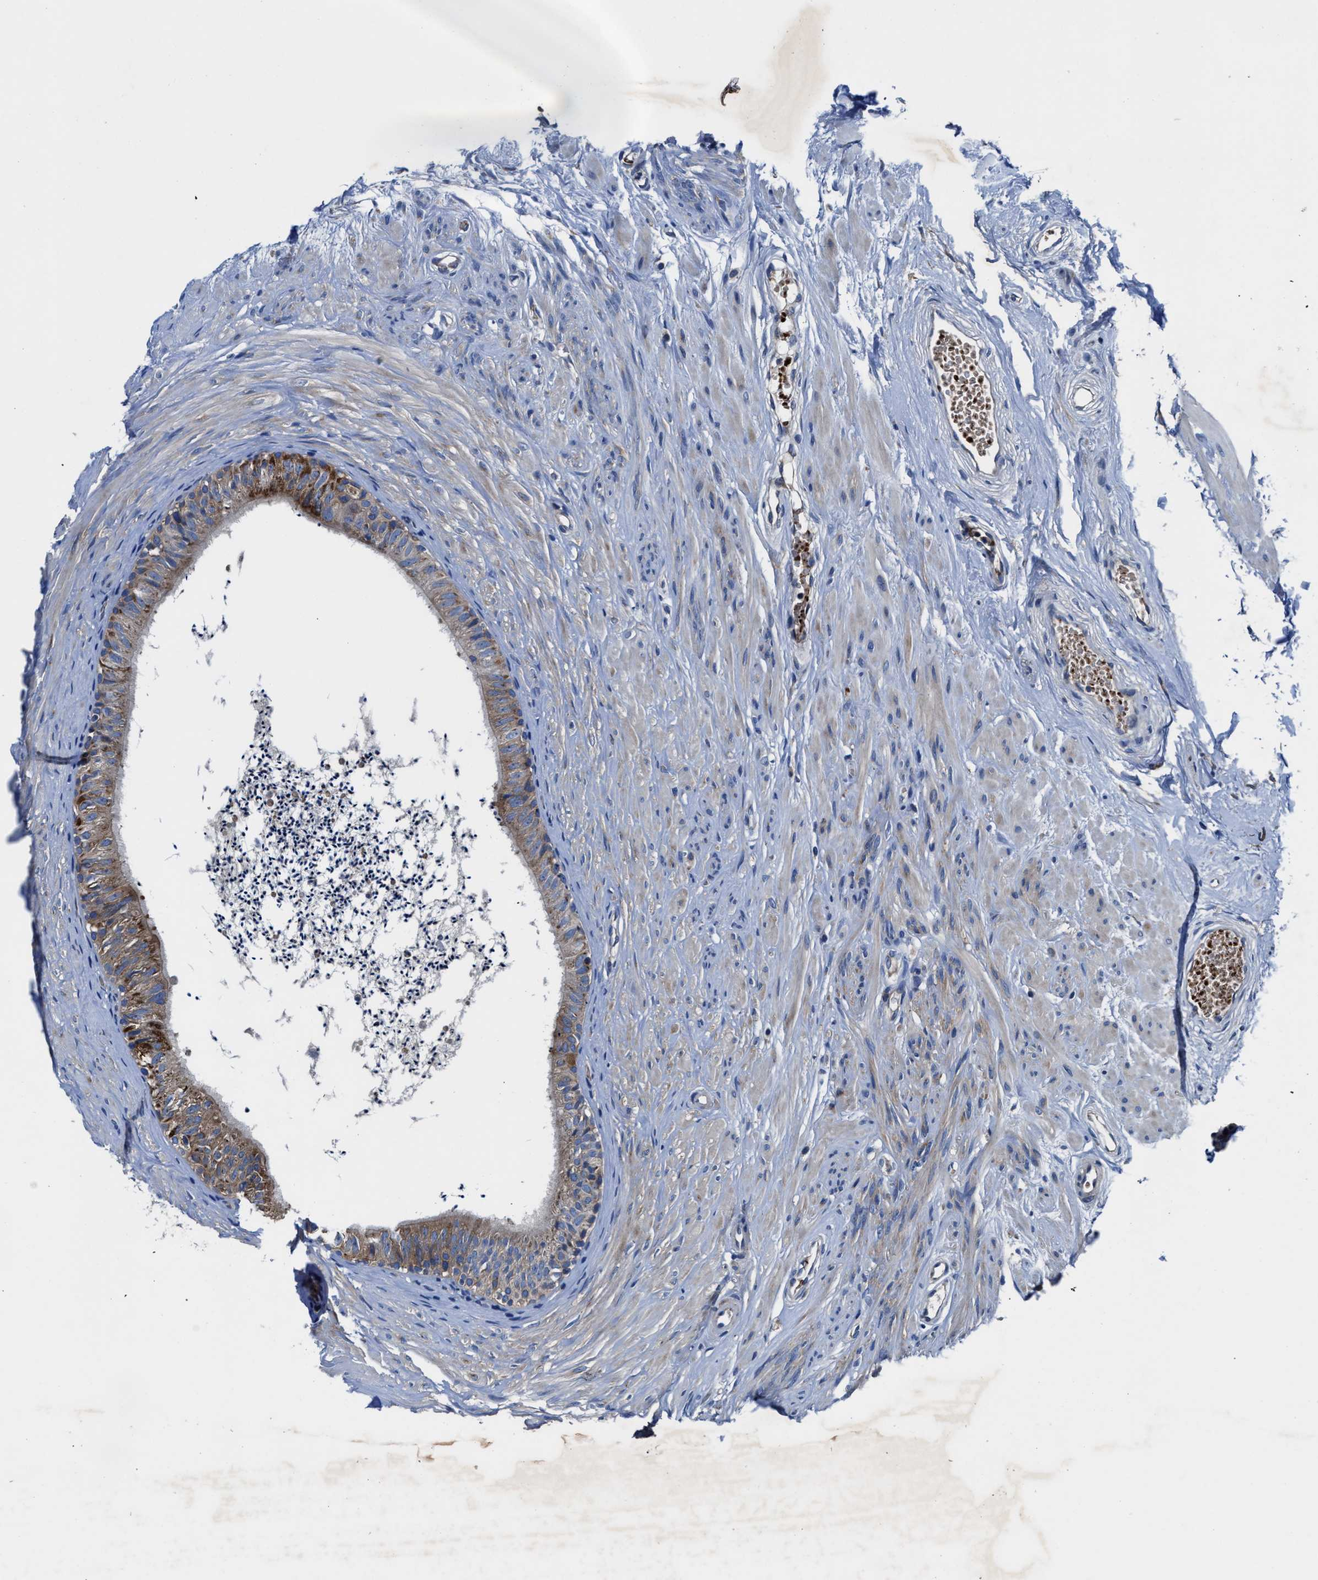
{"staining": {"intensity": "strong", "quantity": ">75%", "location": "cytoplasmic/membranous"}, "tissue": "epididymis", "cell_type": "Glandular cells", "image_type": "normal", "snomed": [{"axis": "morphology", "description": "Normal tissue, NOS"}, {"axis": "topography", "description": "Epididymis"}], "caption": "The photomicrograph demonstrates staining of benign epididymis, revealing strong cytoplasmic/membranous protein positivity (brown color) within glandular cells.", "gene": "PHLPP1", "patient": {"sex": "male", "age": 56}}